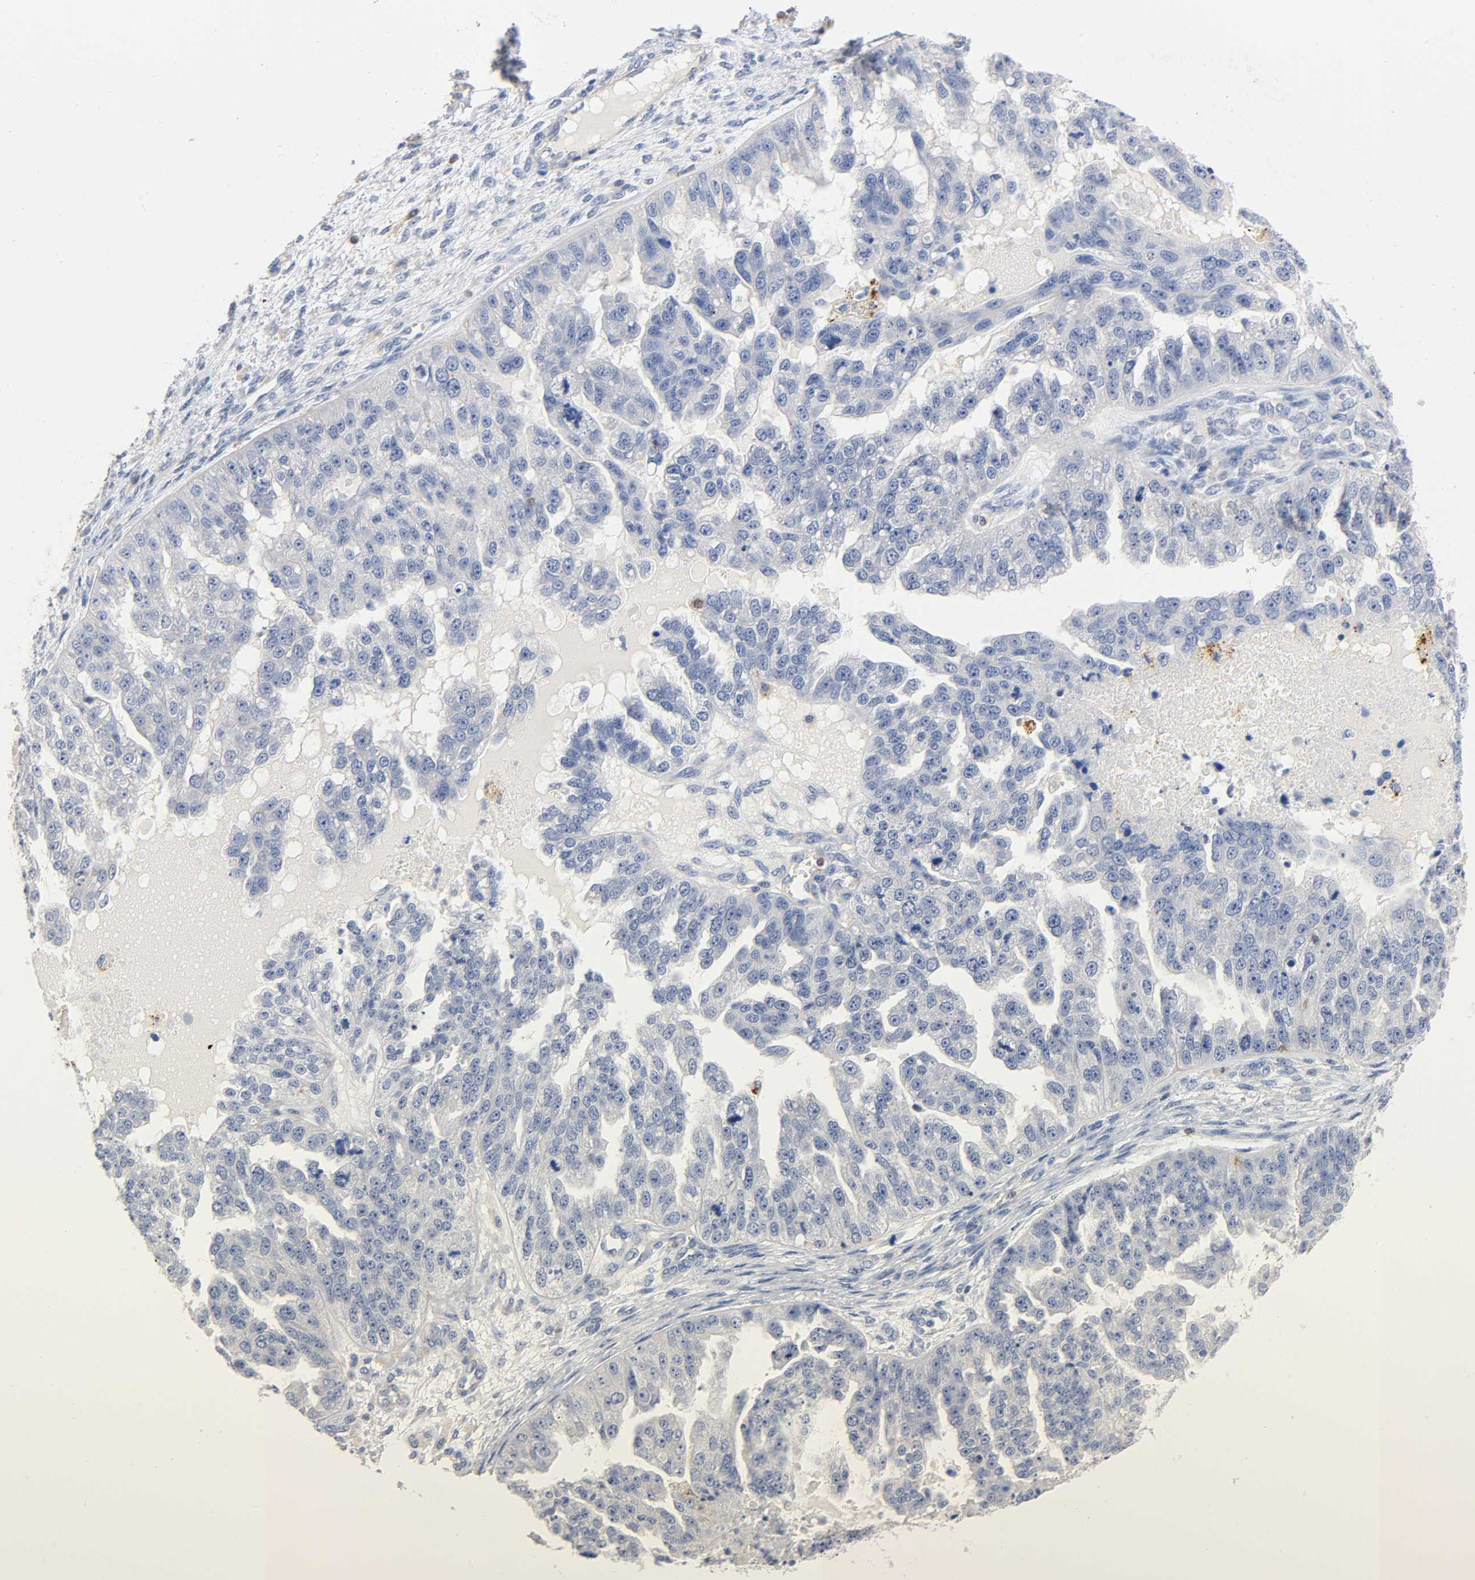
{"staining": {"intensity": "negative", "quantity": "none", "location": "none"}, "tissue": "ovarian cancer", "cell_type": "Tumor cells", "image_type": "cancer", "snomed": [{"axis": "morphology", "description": "Cystadenocarcinoma, serous, NOS"}, {"axis": "topography", "description": "Ovary"}], "caption": "Immunohistochemistry of ovarian cancer (serous cystadenocarcinoma) exhibits no positivity in tumor cells.", "gene": "UCKL1", "patient": {"sex": "female", "age": 58}}